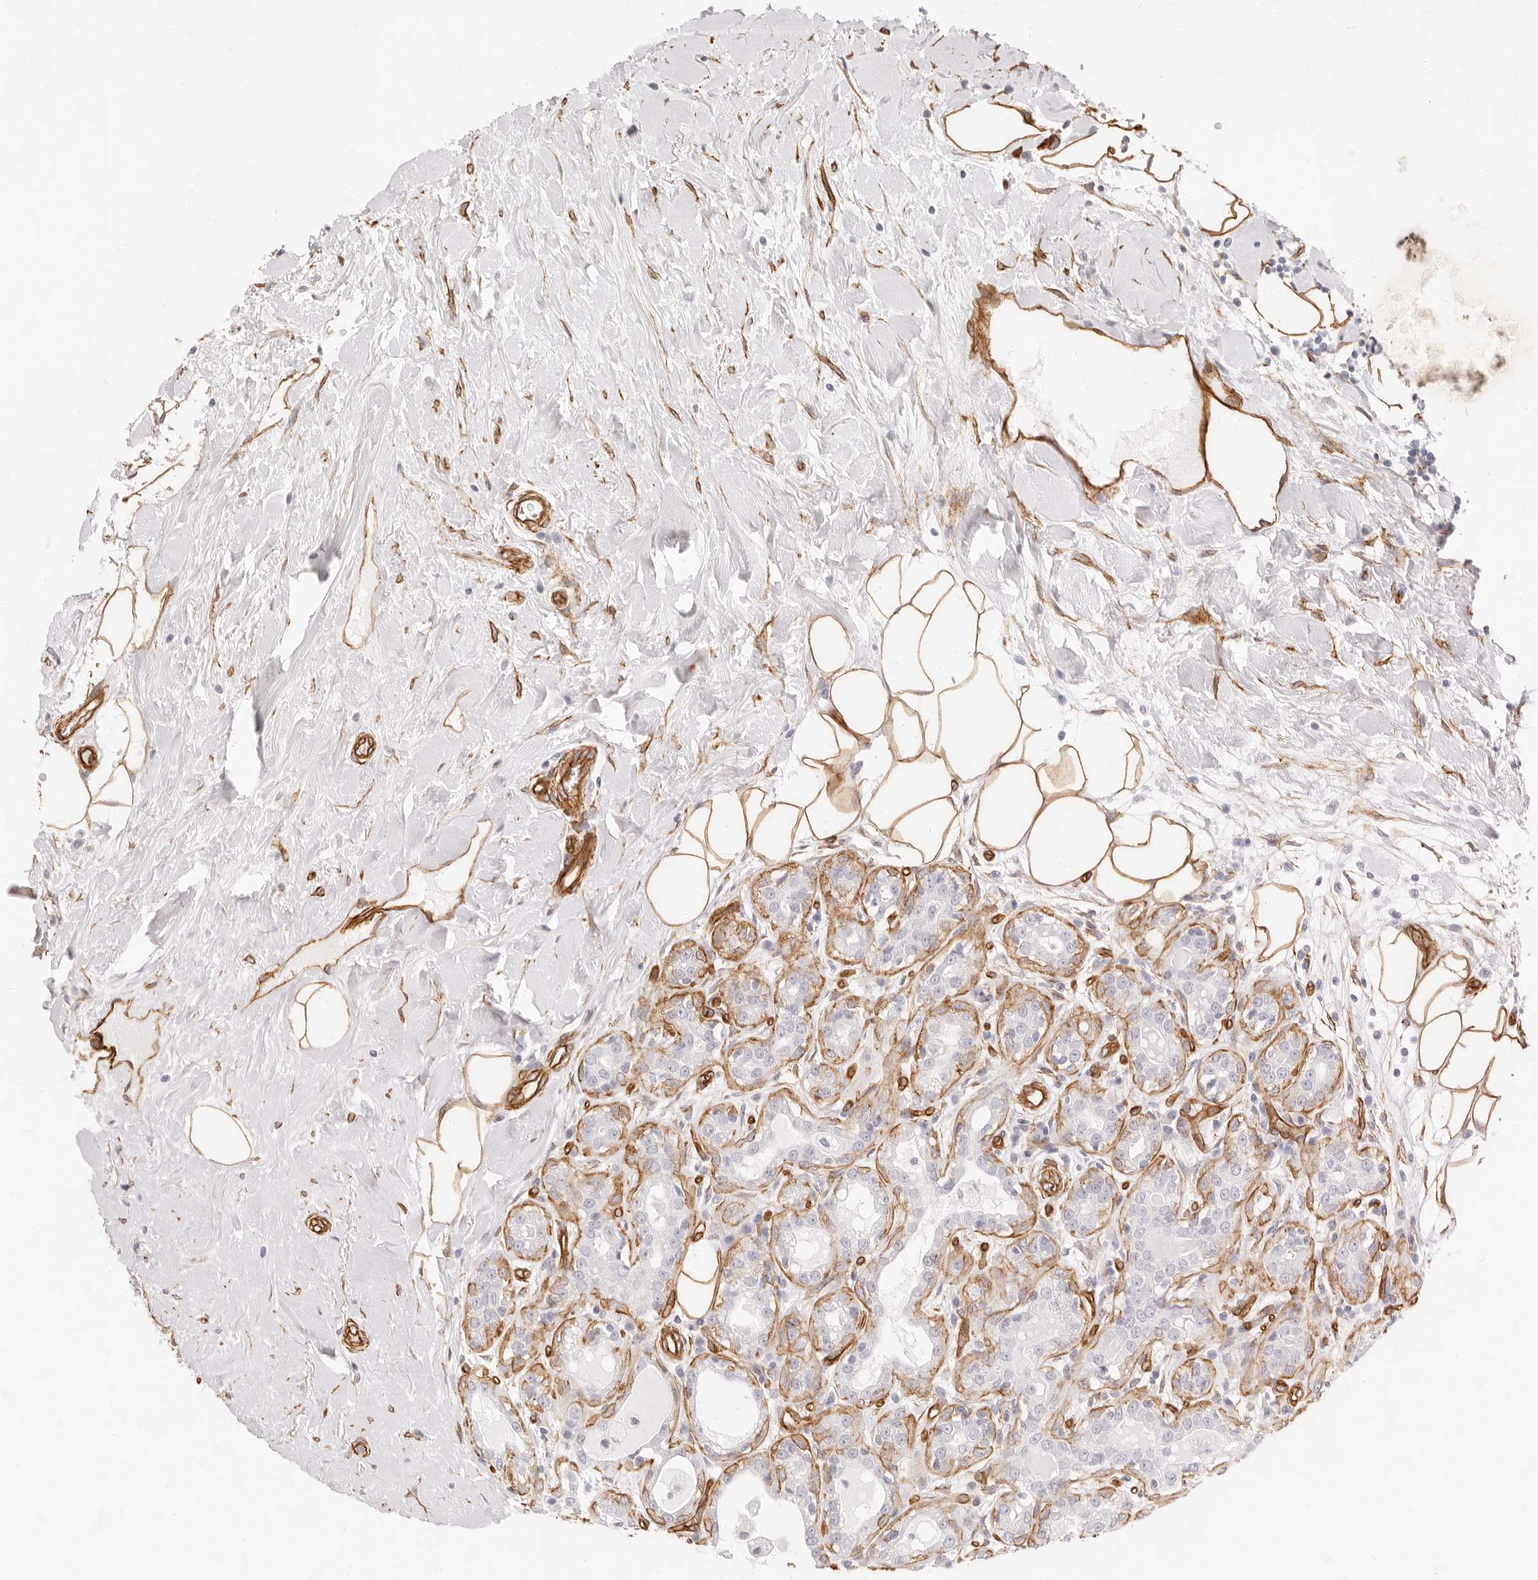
{"staining": {"intensity": "negative", "quantity": "none", "location": "none"}, "tissue": "breast cancer", "cell_type": "Tumor cells", "image_type": "cancer", "snomed": [{"axis": "morphology", "description": "Duct carcinoma"}, {"axis": "topography", "description": "Breast"}], "caption": "This histopathology image is of infiltrating ductal carcinoma (breast) stained with immunohistochemistry (IHC) to label a protein in brown with the nuclei are counter-stained blue. There is no staining in tumor cells.", "gene": "NUS1", "patient": {"sex": "female", "age": 27}}